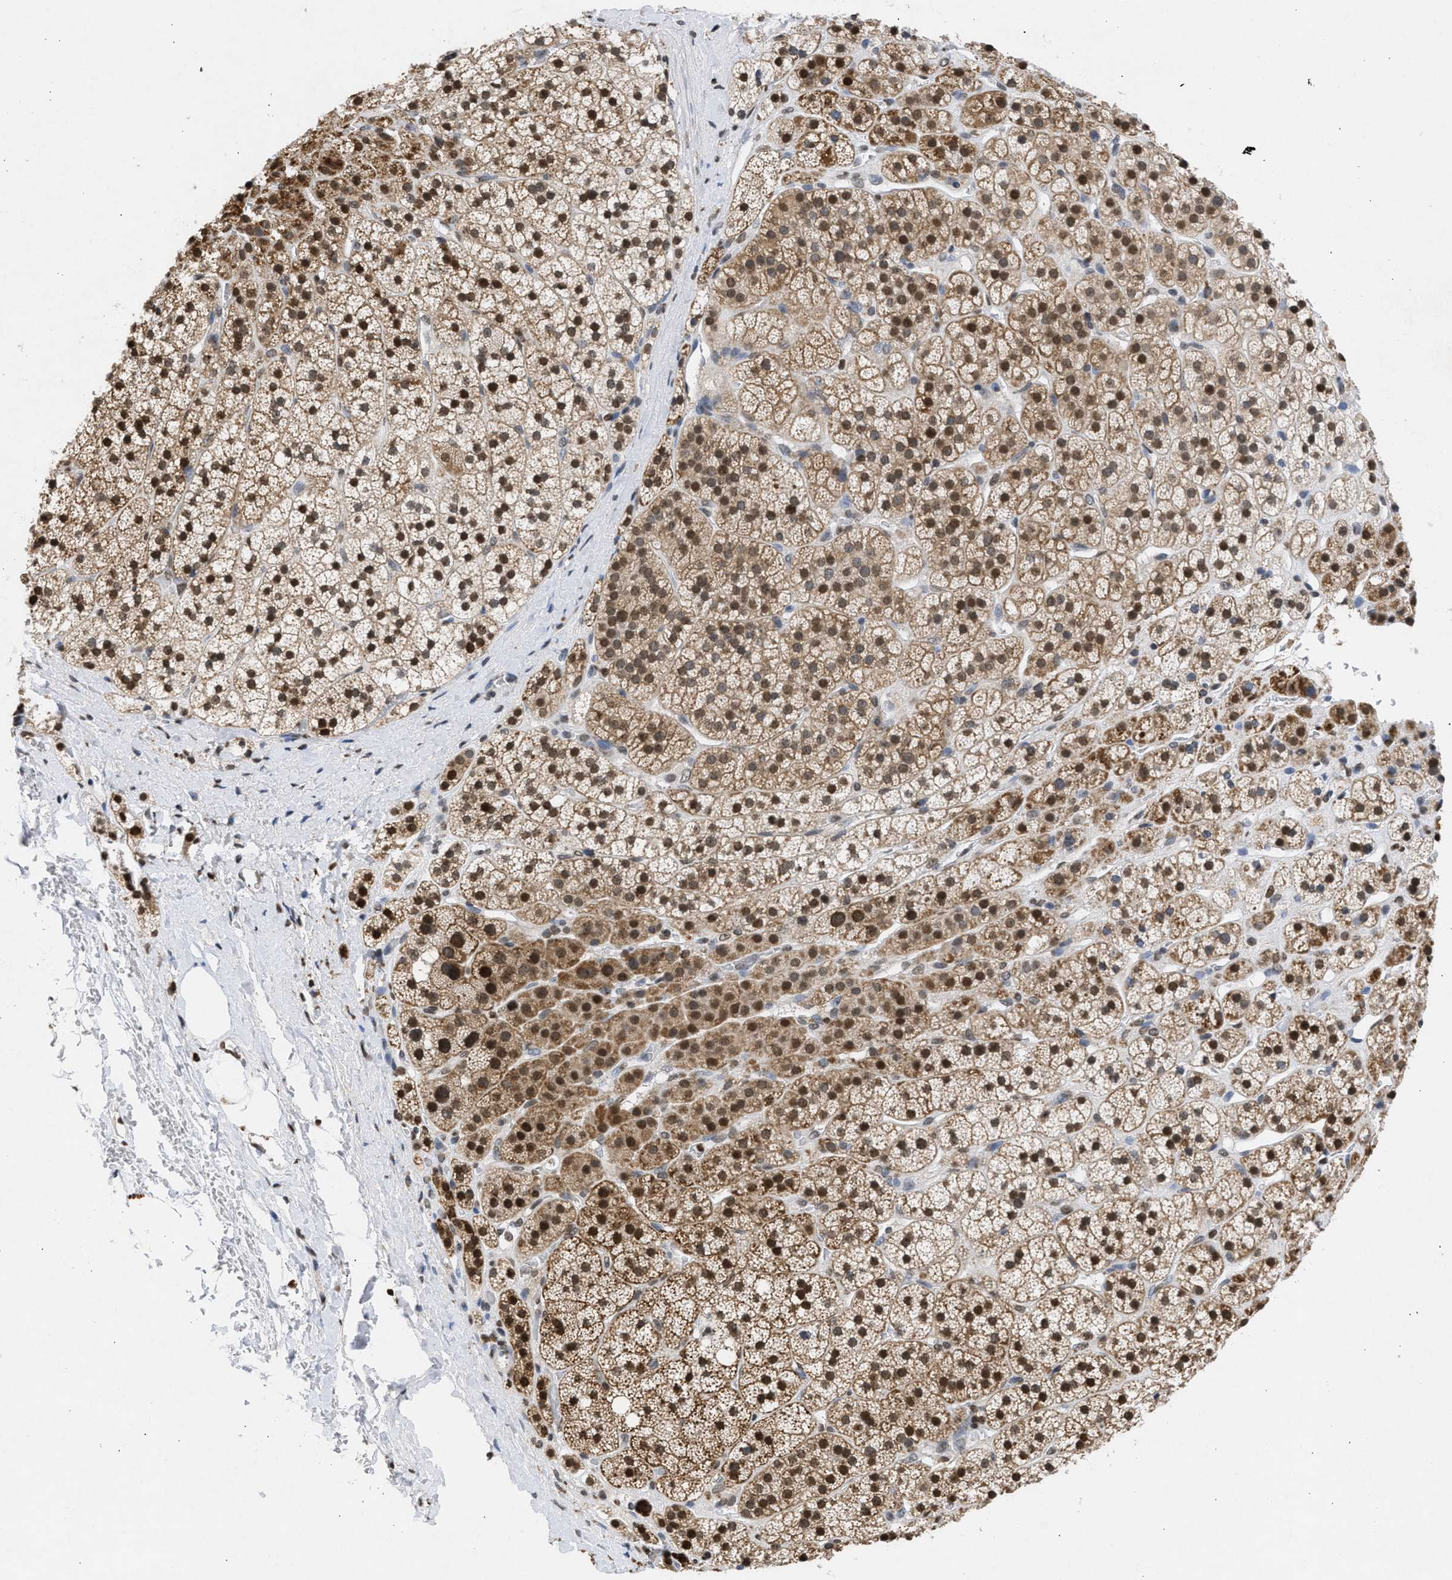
{"staining": {"intensity": "strong", "quantity": ">75%", "location": "cytoplasmic/membranous,nuclear"}, "tissue": "adrenal gland", "cell_type": "Glandular cells", "image_type": "normal", "snomed": [{"axis": "morphology", "description": "Normal tissue, NOS"}, {"axis": "topography", "description": "Adrenal gland"}], "caption": "Glandular cells exhibit high levels of strong cytoplasmic/membranous,nuclear expression in approximately >75% of cells in benign human adrenal gland.", "gene": "NUP35", "patient": {"sex": "male", "age": 56}}